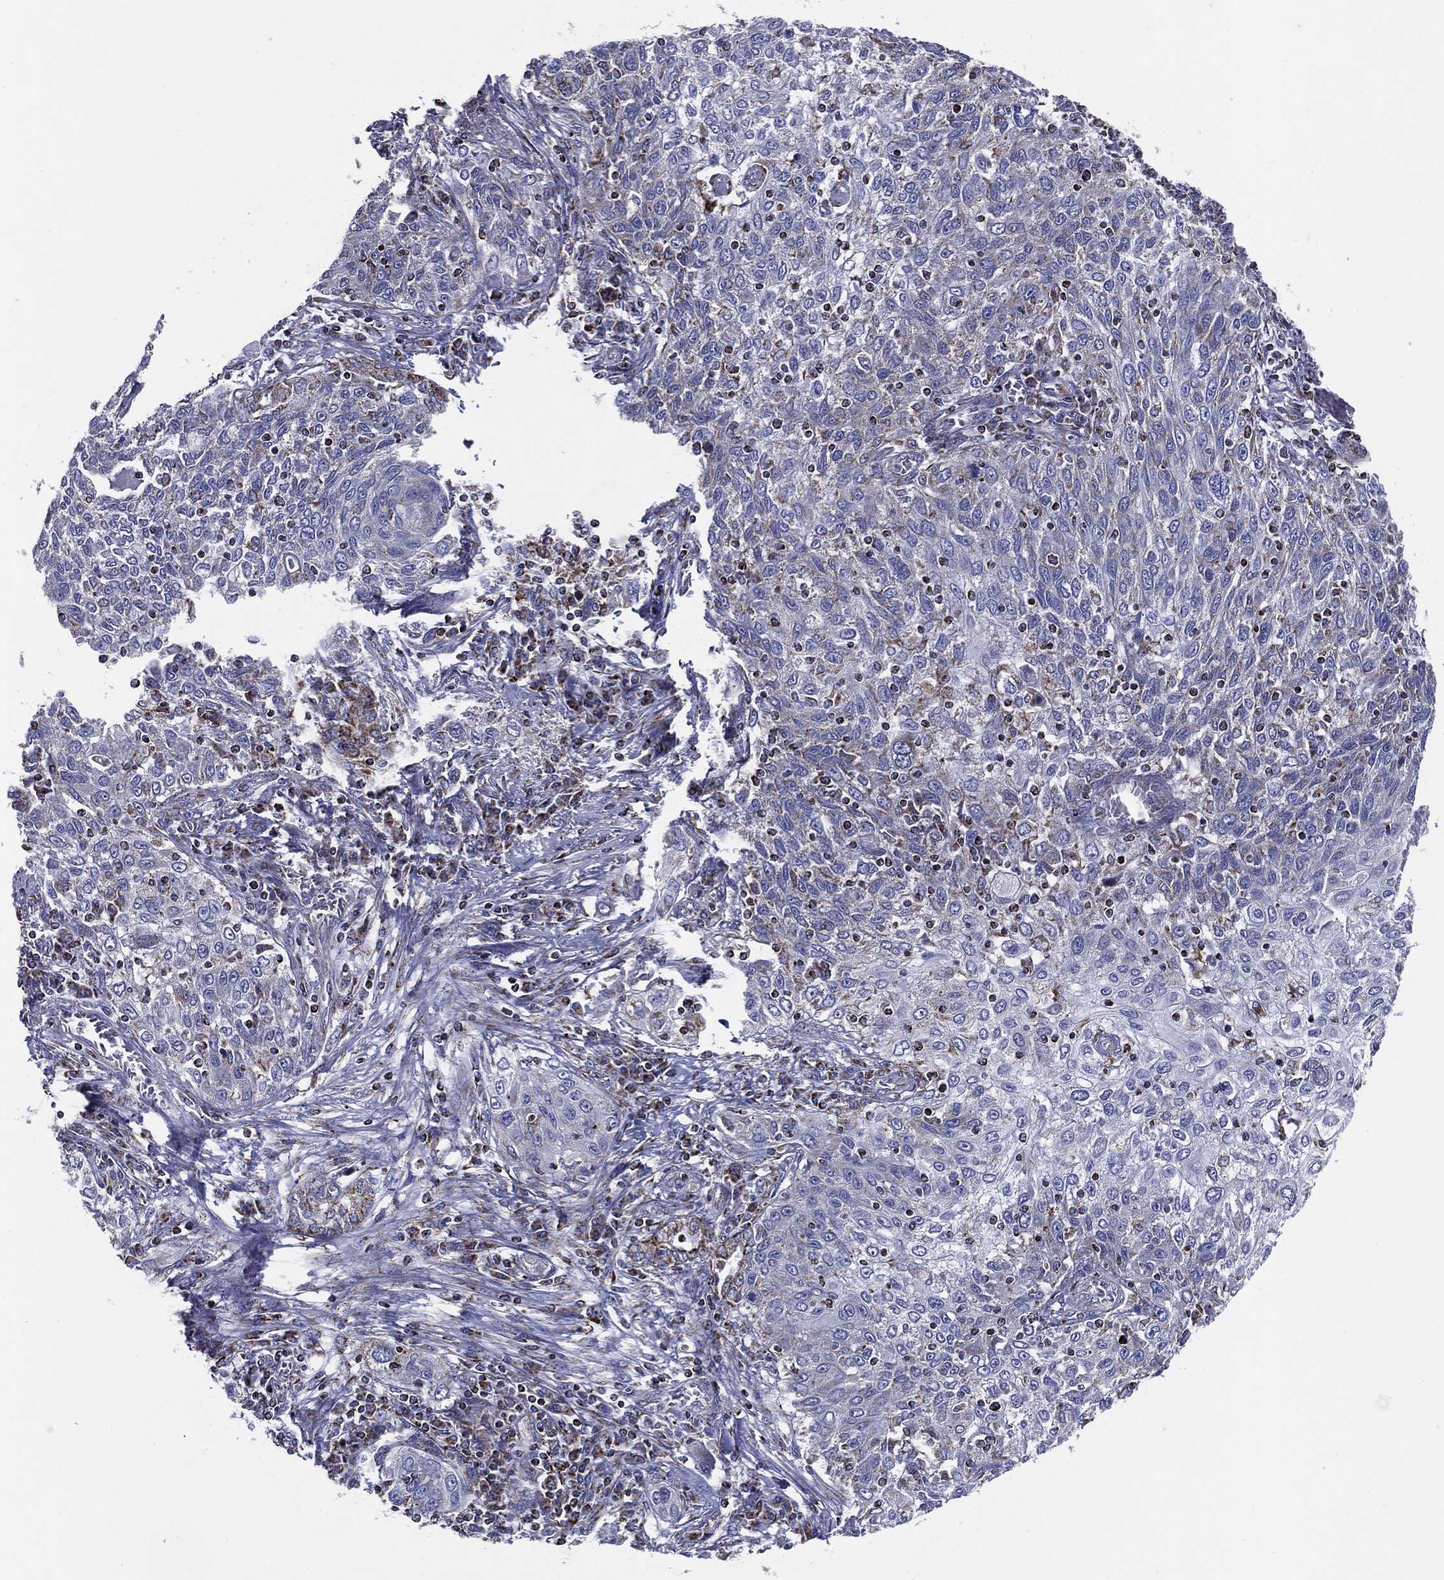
{"staining": {"intensity": "moderate", "quantity": "<25%", "location": "cytoplasmic/membranous"}, "tissue": "lung cancer", "cell_type": "Tumor cells", "image_type": "cancer", "snomed": [{"axis": "morphology", "description": "Squamous cell carcinoma, NOS"}, {"axis": "topography", "description": "Lung"}], "caption": "DAB immunohistochemical staining of human lung cancer (squamous cell carcinoma) displays moderate cytoplasmic/membranous protein expression in about <25% of tumor cells. (Brightfield microscopy of DAB IHC at high magnification).", "gene": "SFXN1", "patient": {"sex": "female", "age": 69}}